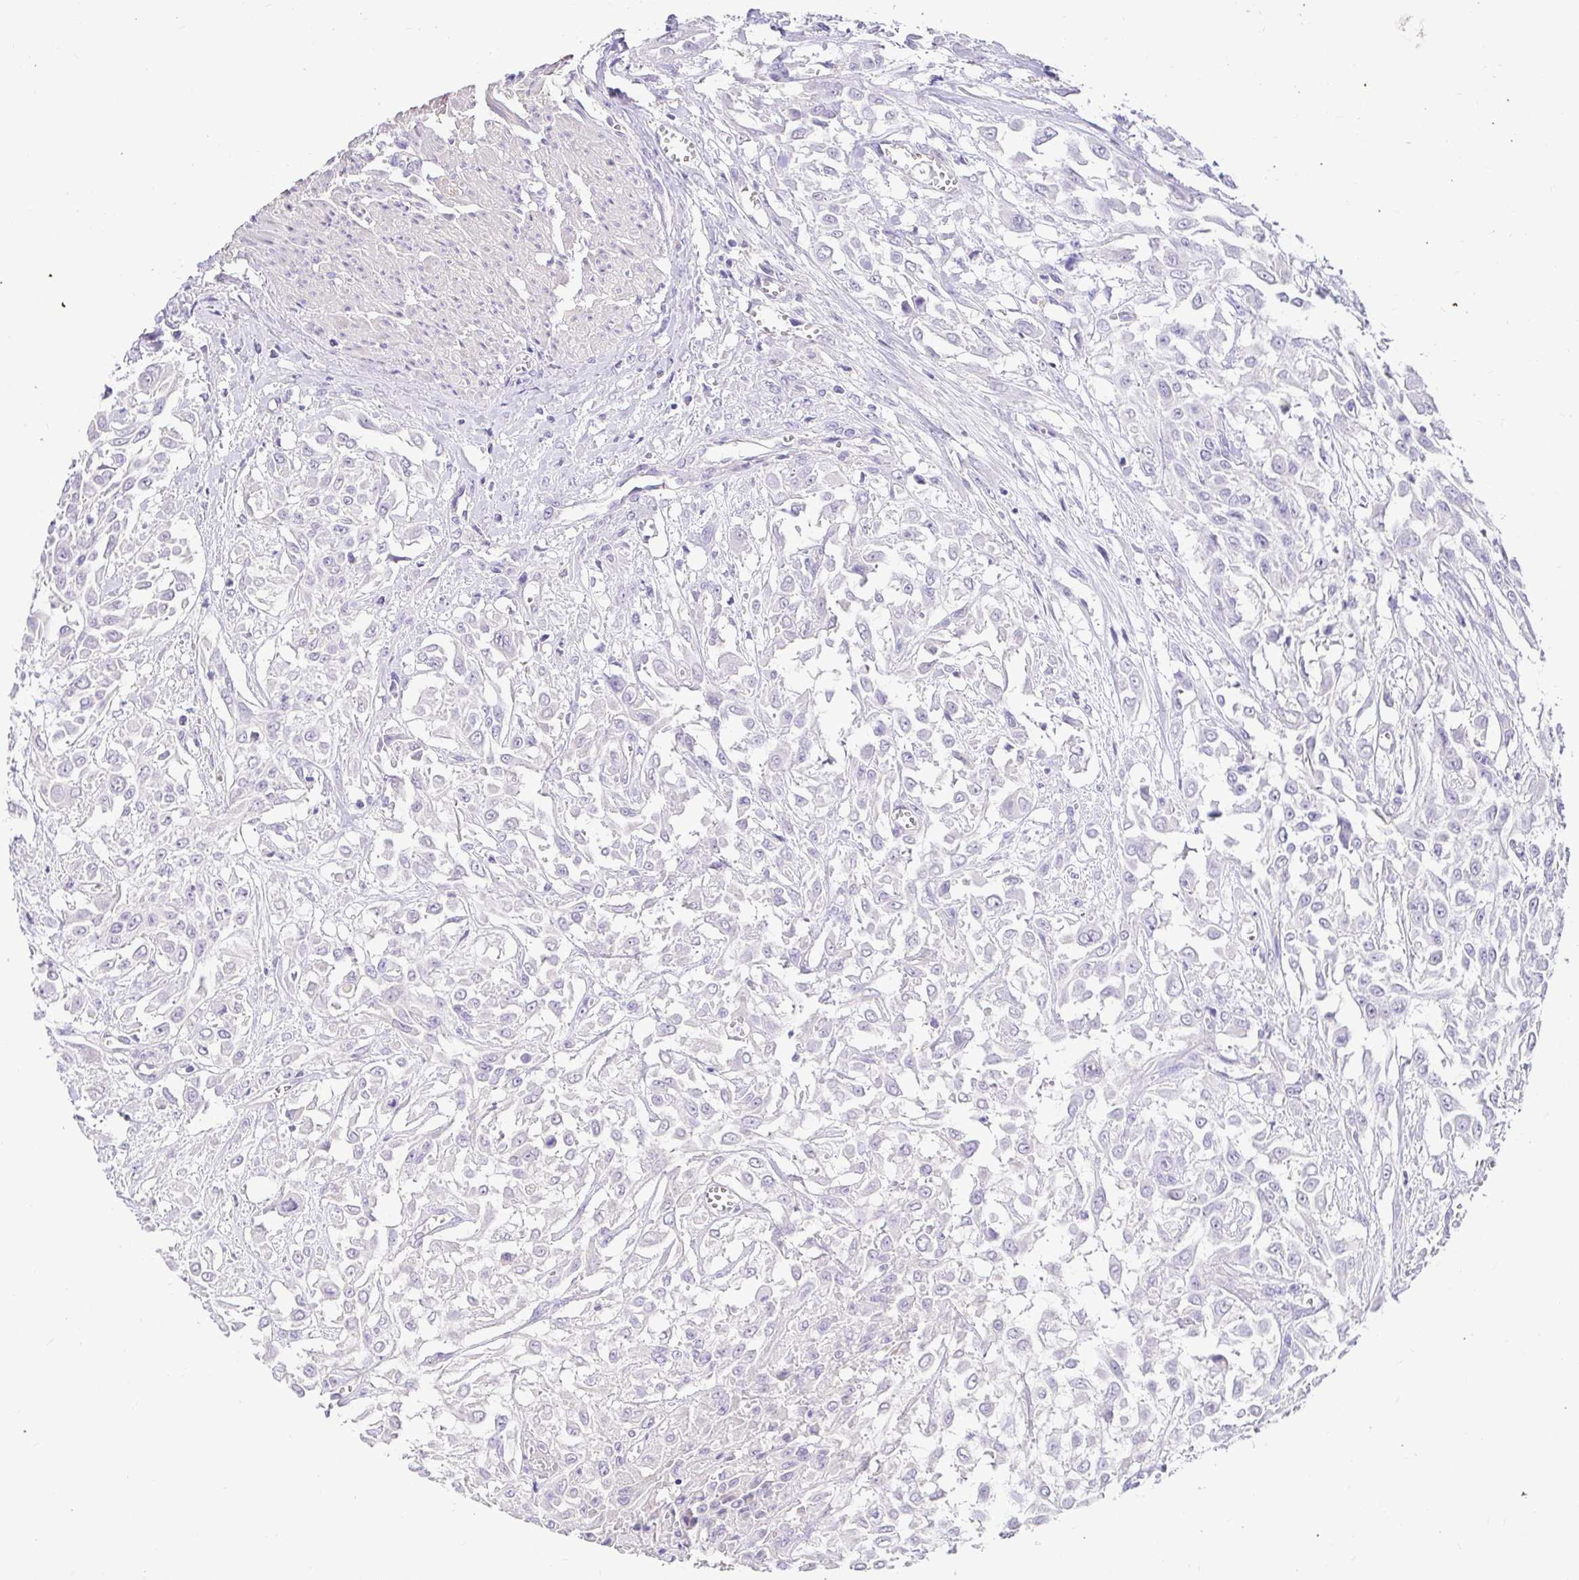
{"staining": {"intensity": "negative", "quantity": "none", "location": "none"}, "tissue": "urothelial cancer", "cell_type": "Tumor cells", "image_type": "cancer", "snomed": [{"axis": "morphology", "description": "Urothelial carcinoma, High grade"}, {"axis": "topography", "description": "Urinary bladder"}], "caption": "High-grade urothelial carcinoma was stained to show a protein in brown. There is no significant staining in tumor cells.", "gene": "CDO1", "patient": {"sex": "male", "age": 57}}